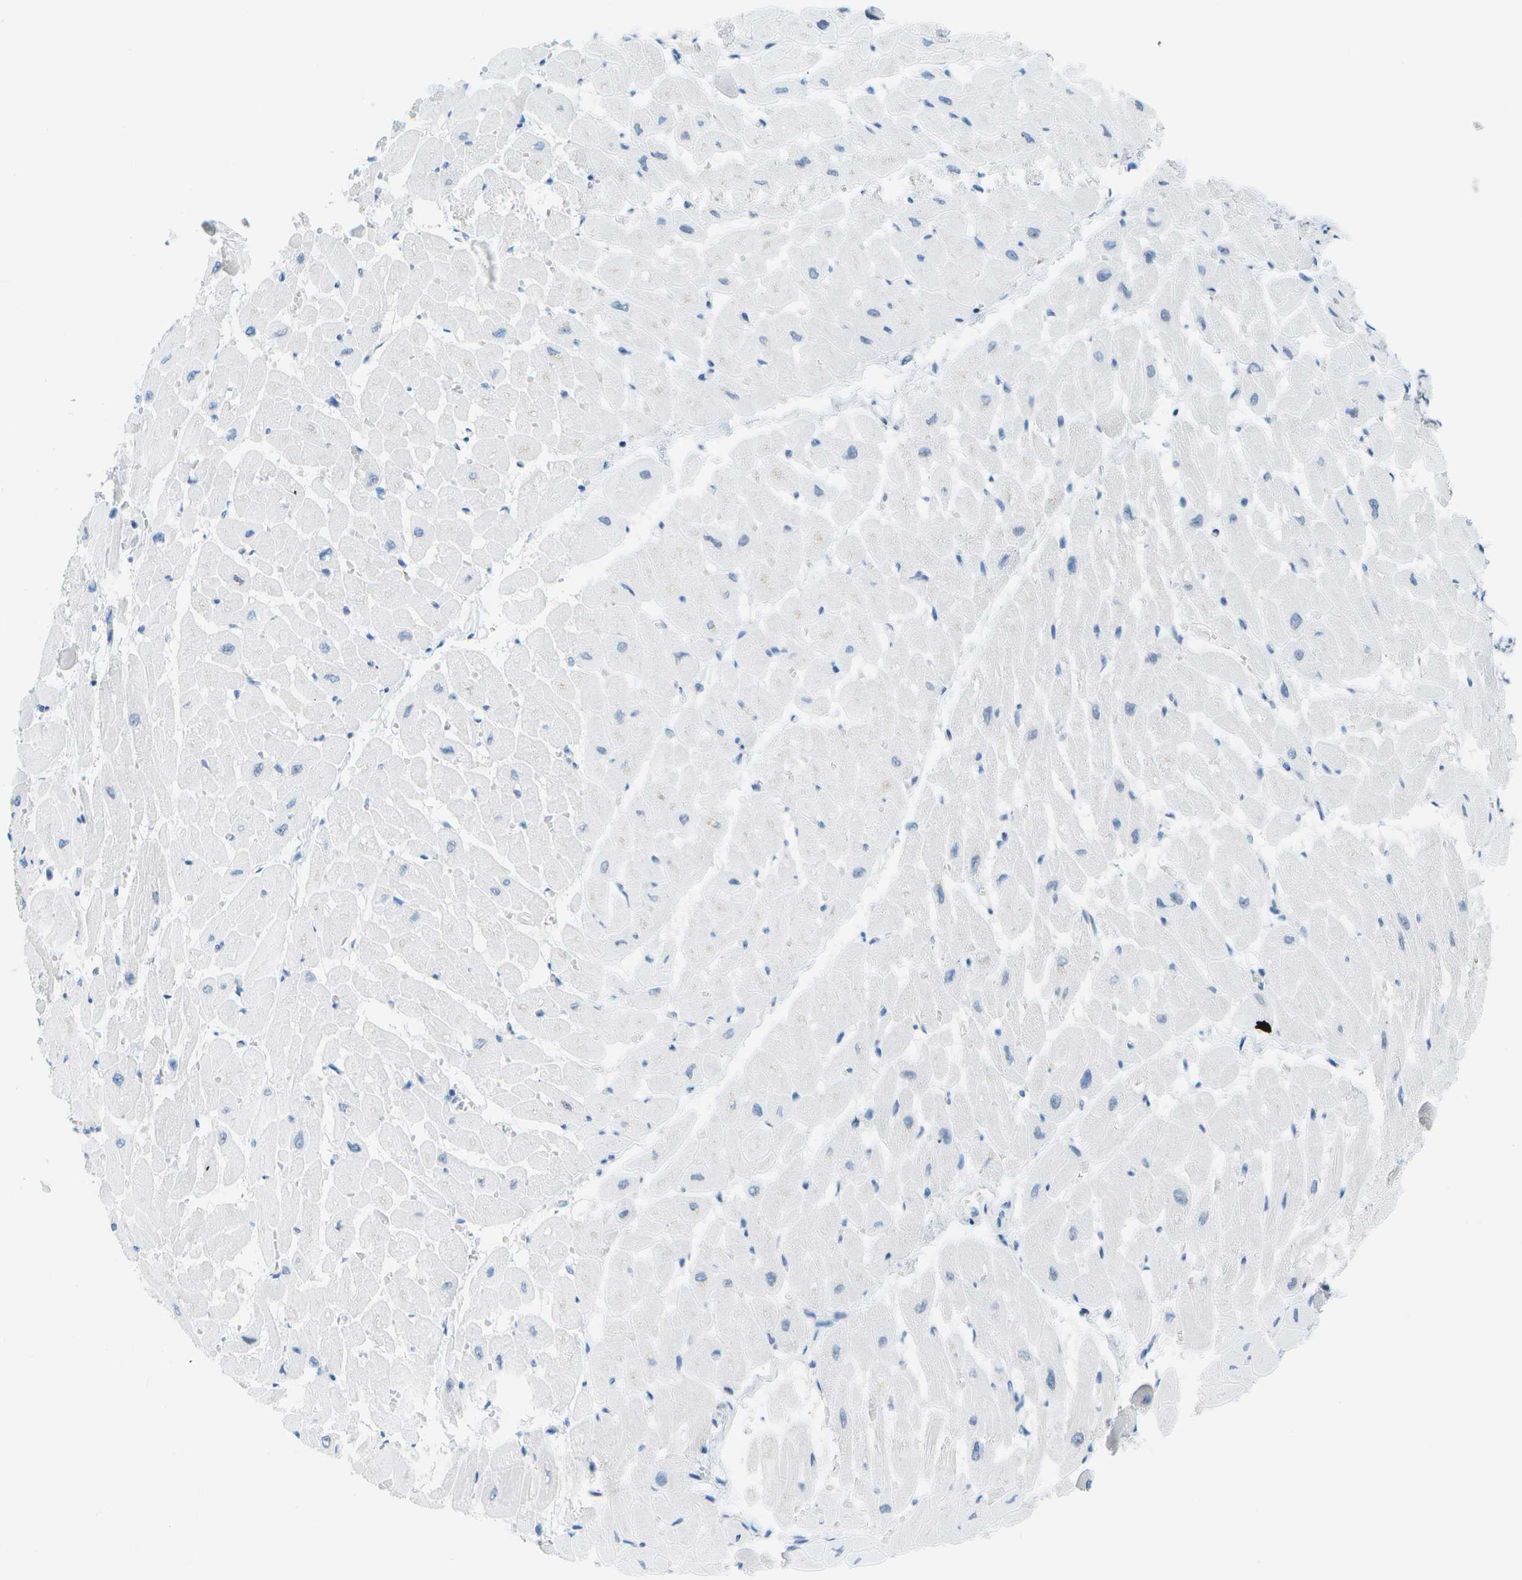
{"staining": {"intensity": "negative", "quantity": "none", "location": "none"}, "tissue": "heart muscle", "cell_type": "Cardiomyocytes", "image_type": "normal", "snomed": [{"axis": "morphology", "description": "Normal tissue, NOS"}, {"axis": "topography", "description": "Heart"}], "caption": "Heart muscle stained for a protein using immunohistochemistry displays no expression cardiomyocytes.", "gene": "PITHD1", "patient": {"sex": "male", "age": 45}}